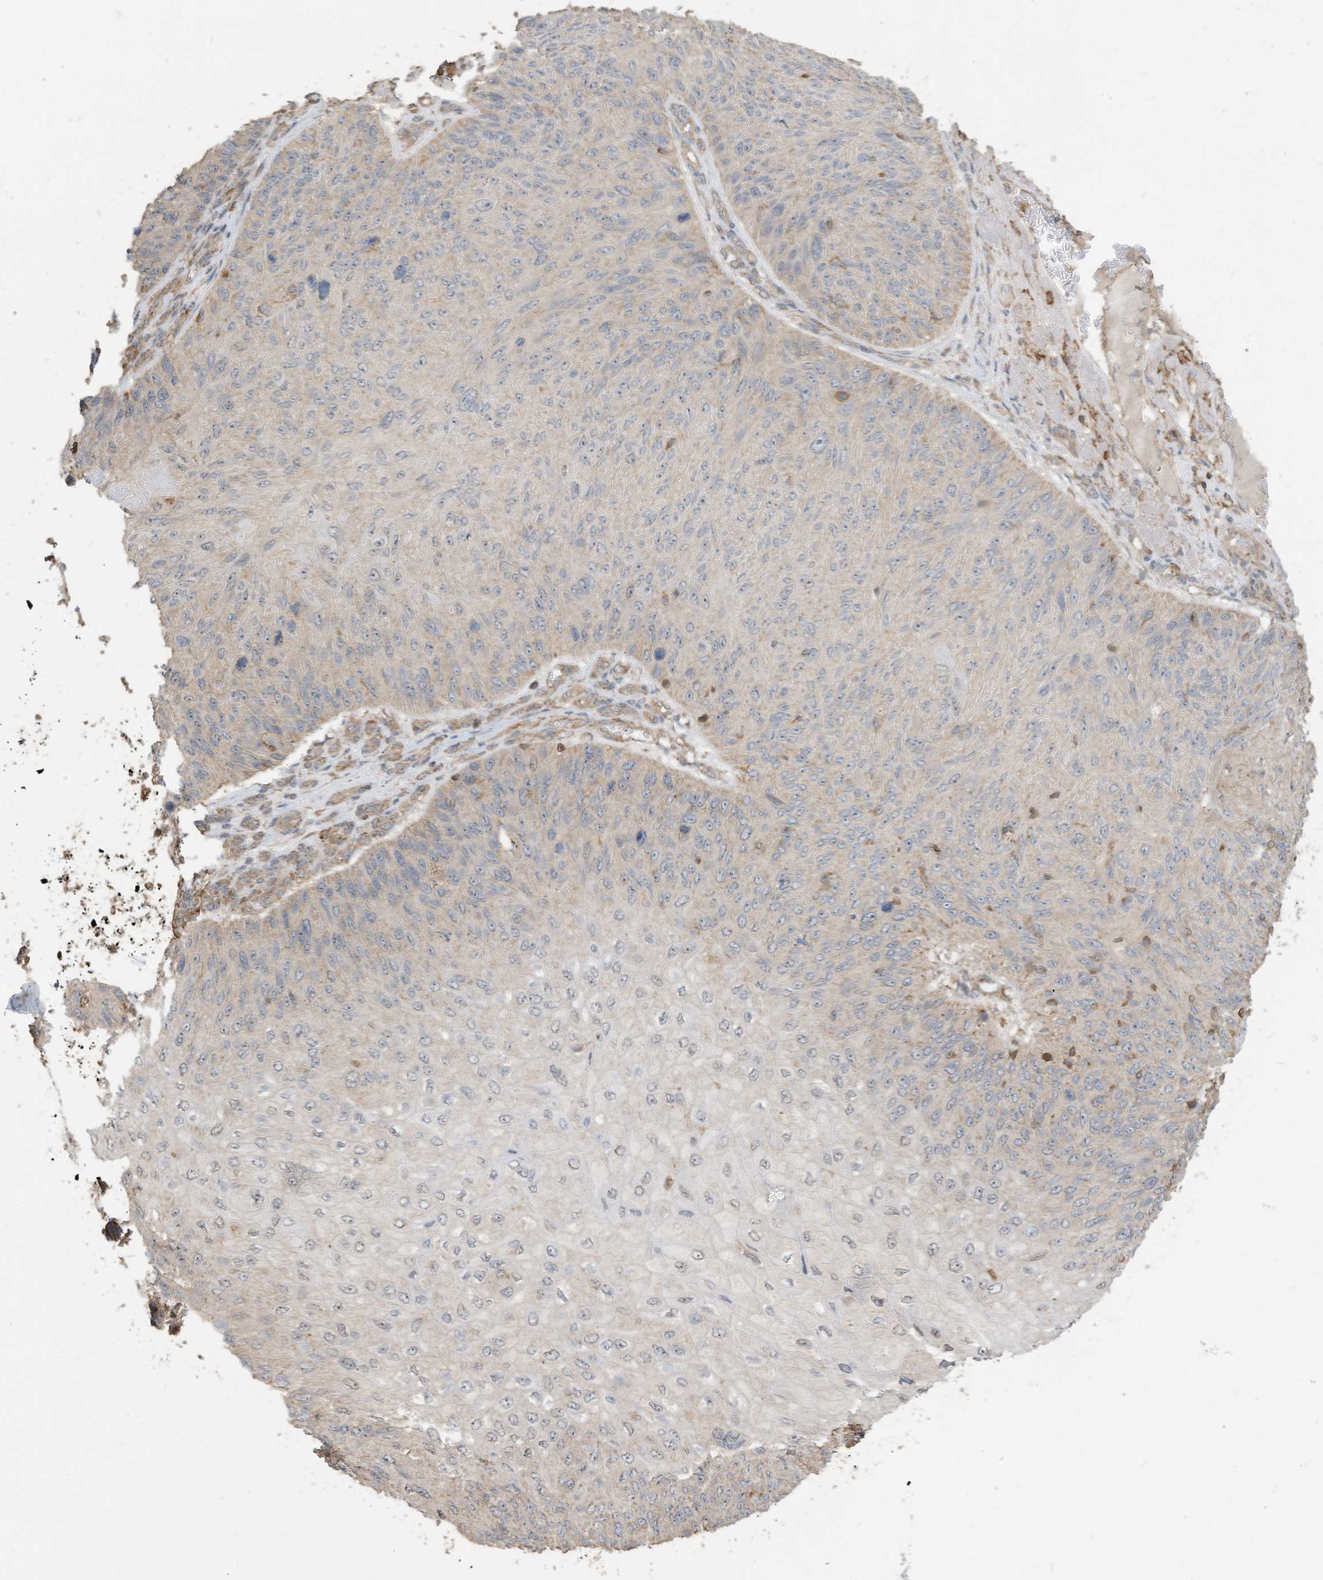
{"staining": {"intensity": "weak", "quantity": "<25%", "location": "cytoplasmic/membranous"}, "tissue": "skin cancer", "cell_type": "Tumor cells", "image_type": "cancer", "snomed": [{"axis": "morphology", "description": "Squamous cell carcinoma, NOS"}, {"axis": "topography", "description": "Skin"}], "caption": "Immunohistochemistry of human skin cancer (squamous cell carcinoma) displays no expression in tumor cells.", "gene": "COX10", "patient": {"sex": "female", "age": 88}}